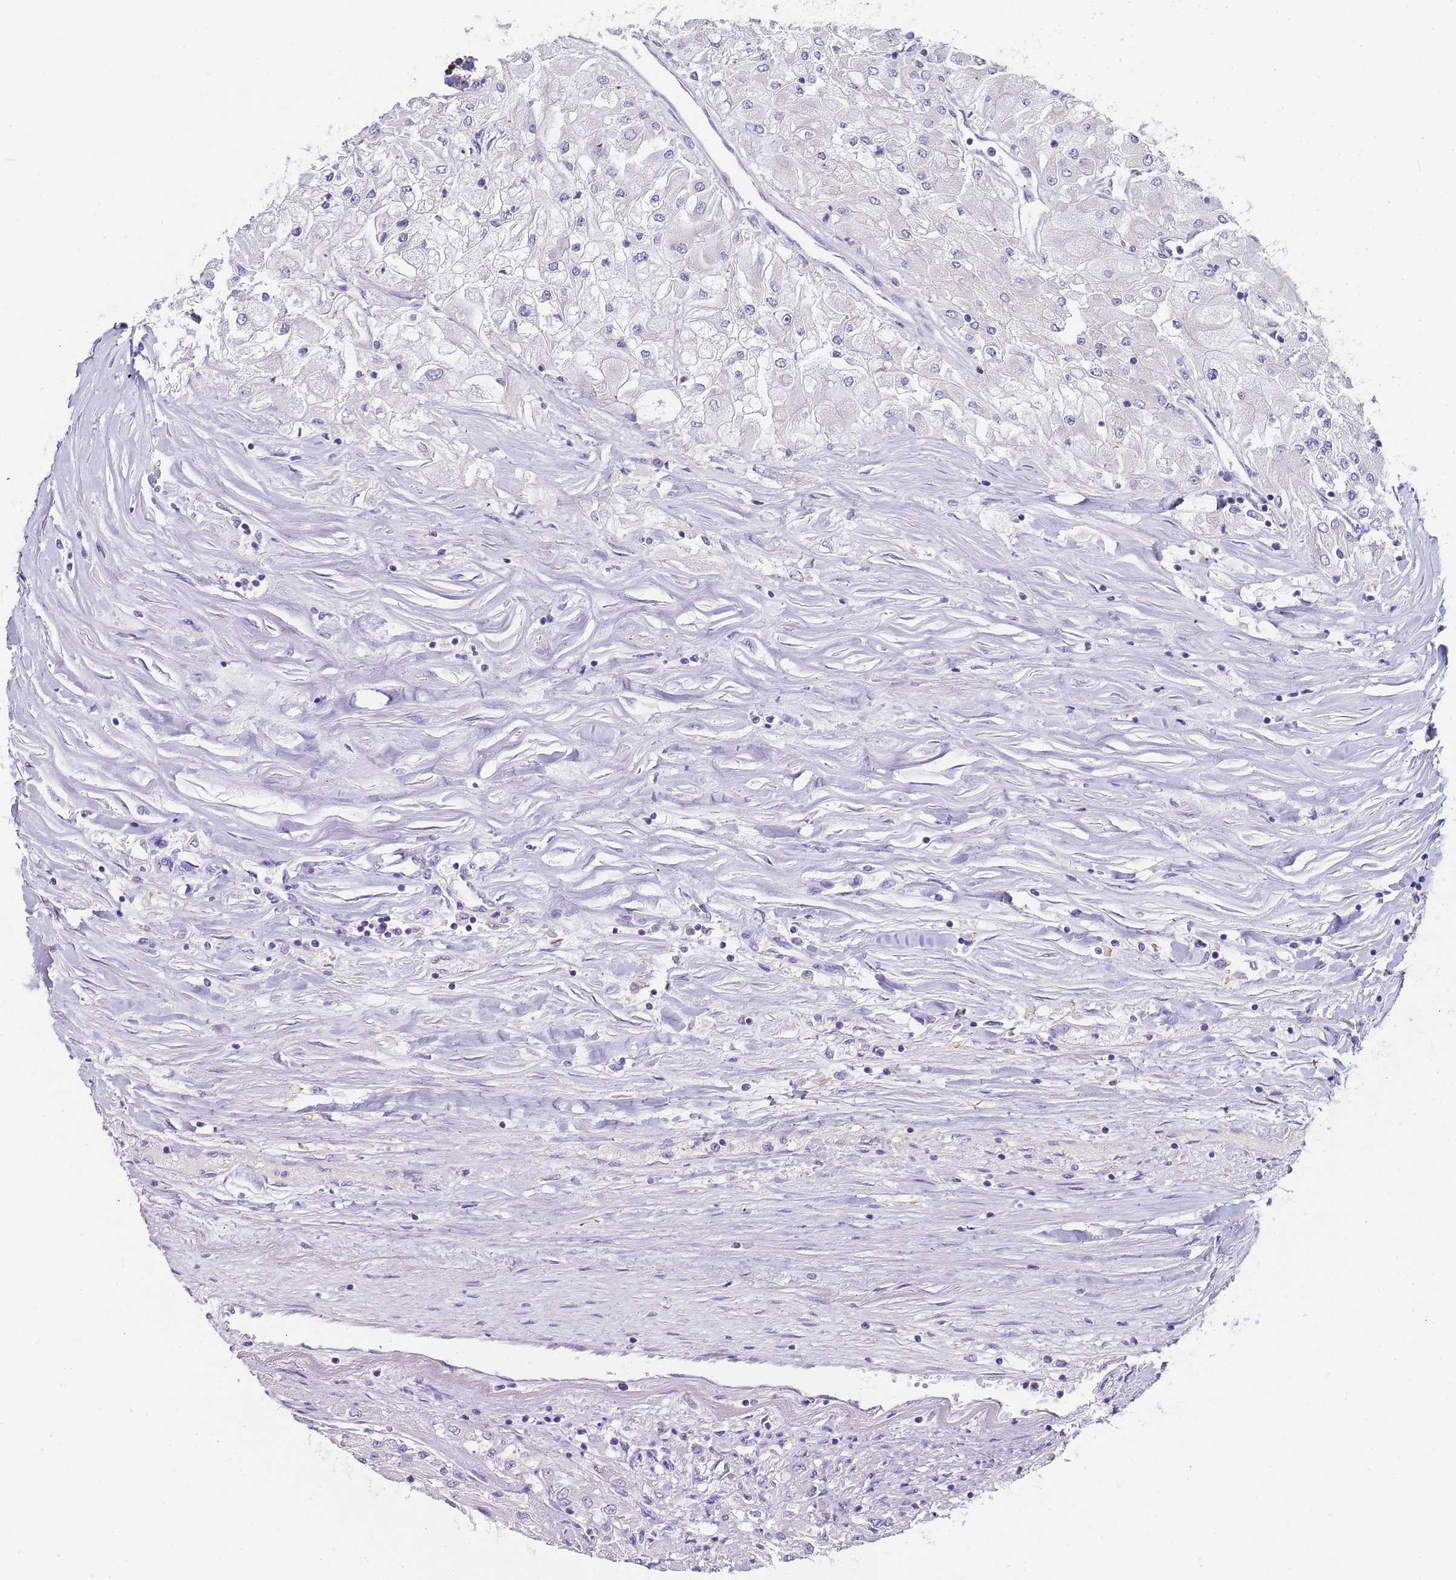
{"staining": {"intensity": "negative", "quantity": "none", "location": "none"}, "tissue": "renal cancer", "cell_type": "Tumor cells", "image_type": "cancer", "snomed": [{"axis": "morphology", "description": "Adenocarcinoma, NOS"}, {"axis": "topography", "description": "Kidney"}], "caption": "Tumor cells show no significant protein staining in renal cancer.", "gene": "CTRC", "patient": {"sex": "male", "age": 80}}